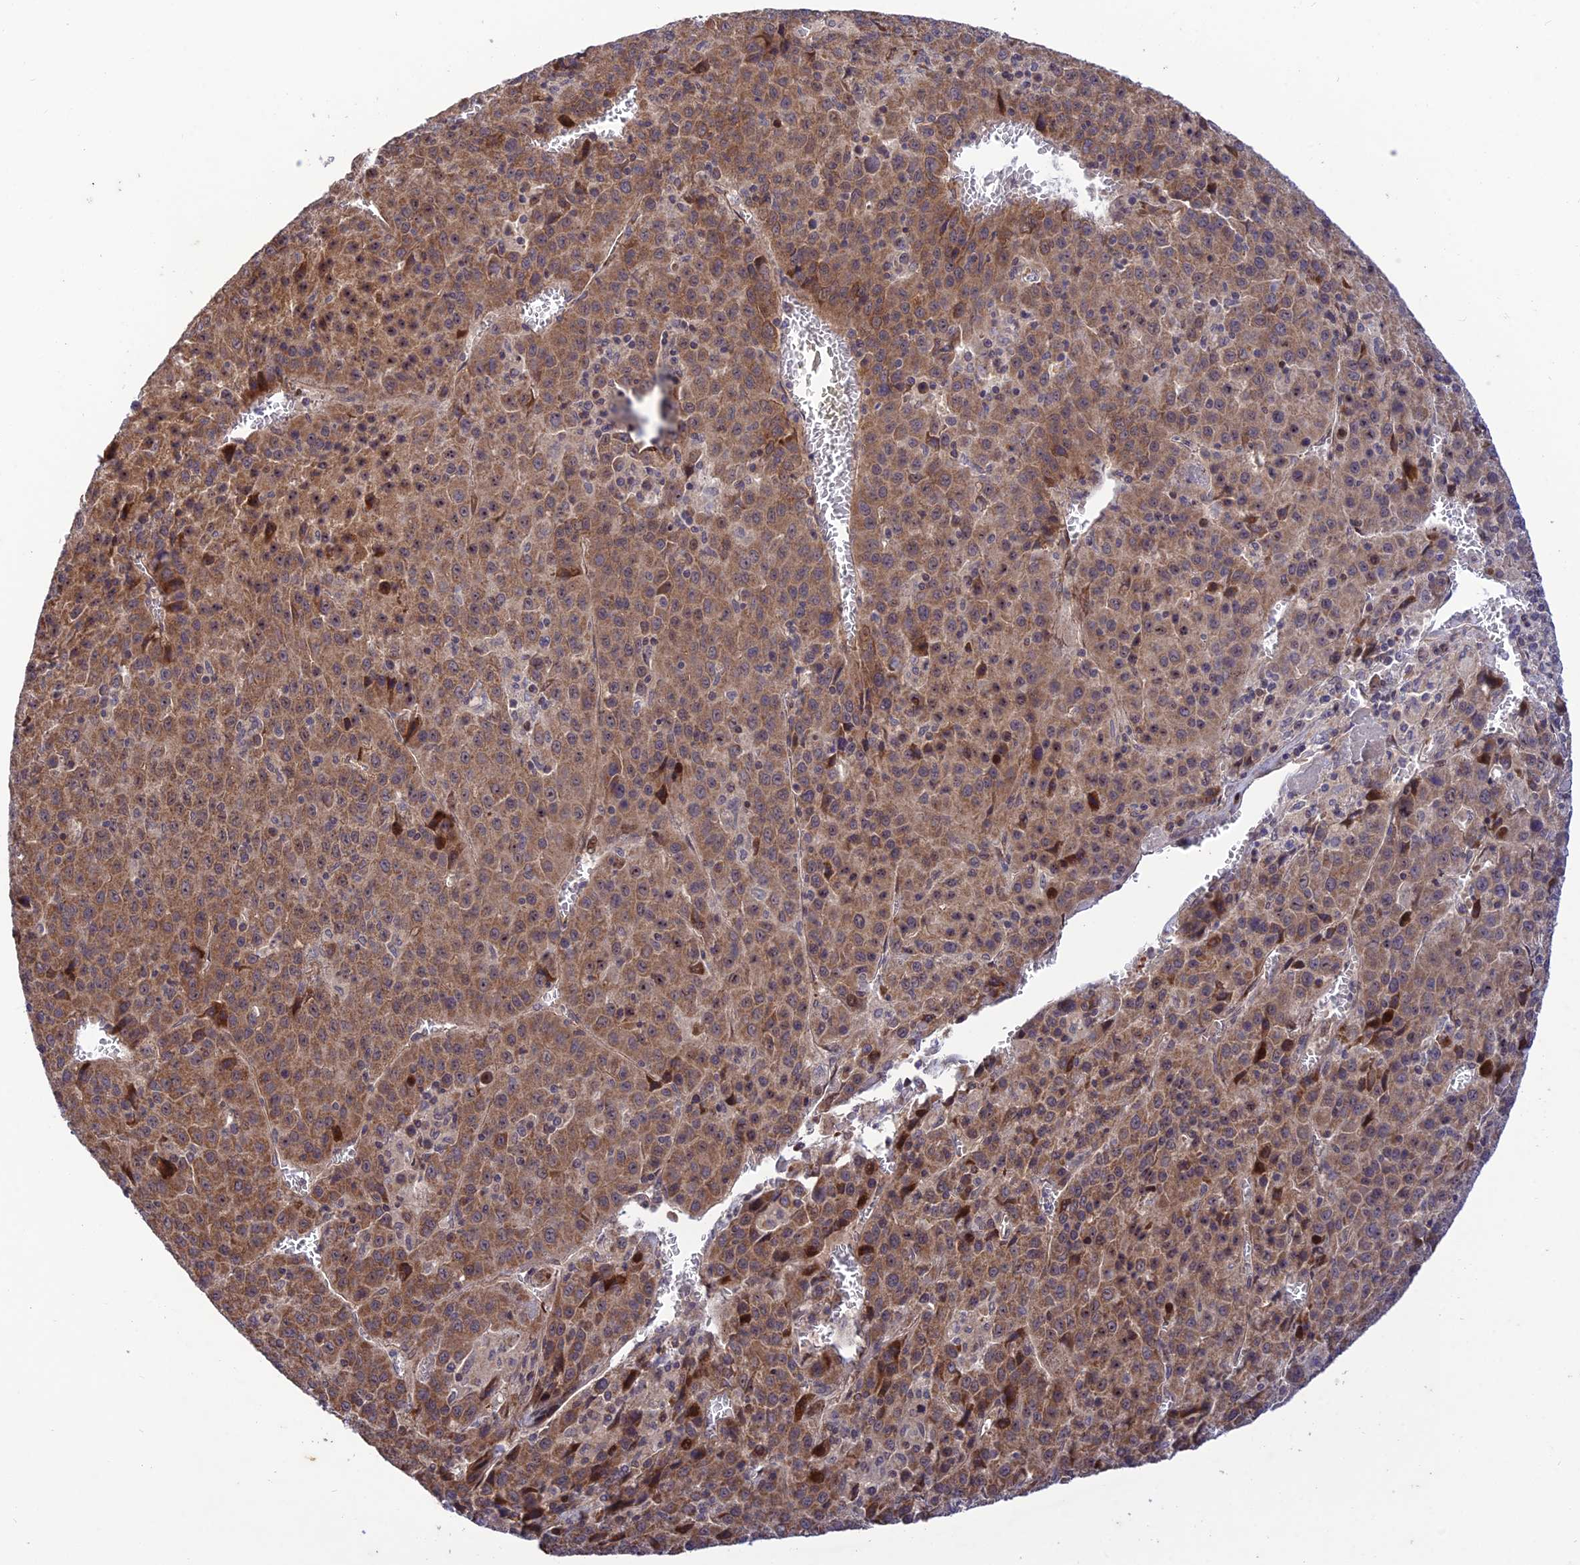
{"staining": {"intensity": "moderate", "quantity": ">75%", "location": "cytoplasmic/membranous"}, "tissue": "liver cancer", "cell_type": "Tumor cells", "image_type": "cancer", "snomed": [{"axis": "morphology", "description": "Carcinoma, Hepatocellular, NOS"}, {"axis": "topography", "description": "Liver"}], "caption": "DAB immunohistochemical staining of human liver hepatocellular carcinoma exhibits moderate cytoplasmic/membranous protein staining in approximately >75% of tumor cells. (DAB (3,3'-diaminobenzidine) IHC with brightfield microscopy, high magnification).", "gene": "PLEKHG2", "patient": {"sex": "female", "age": 53}}